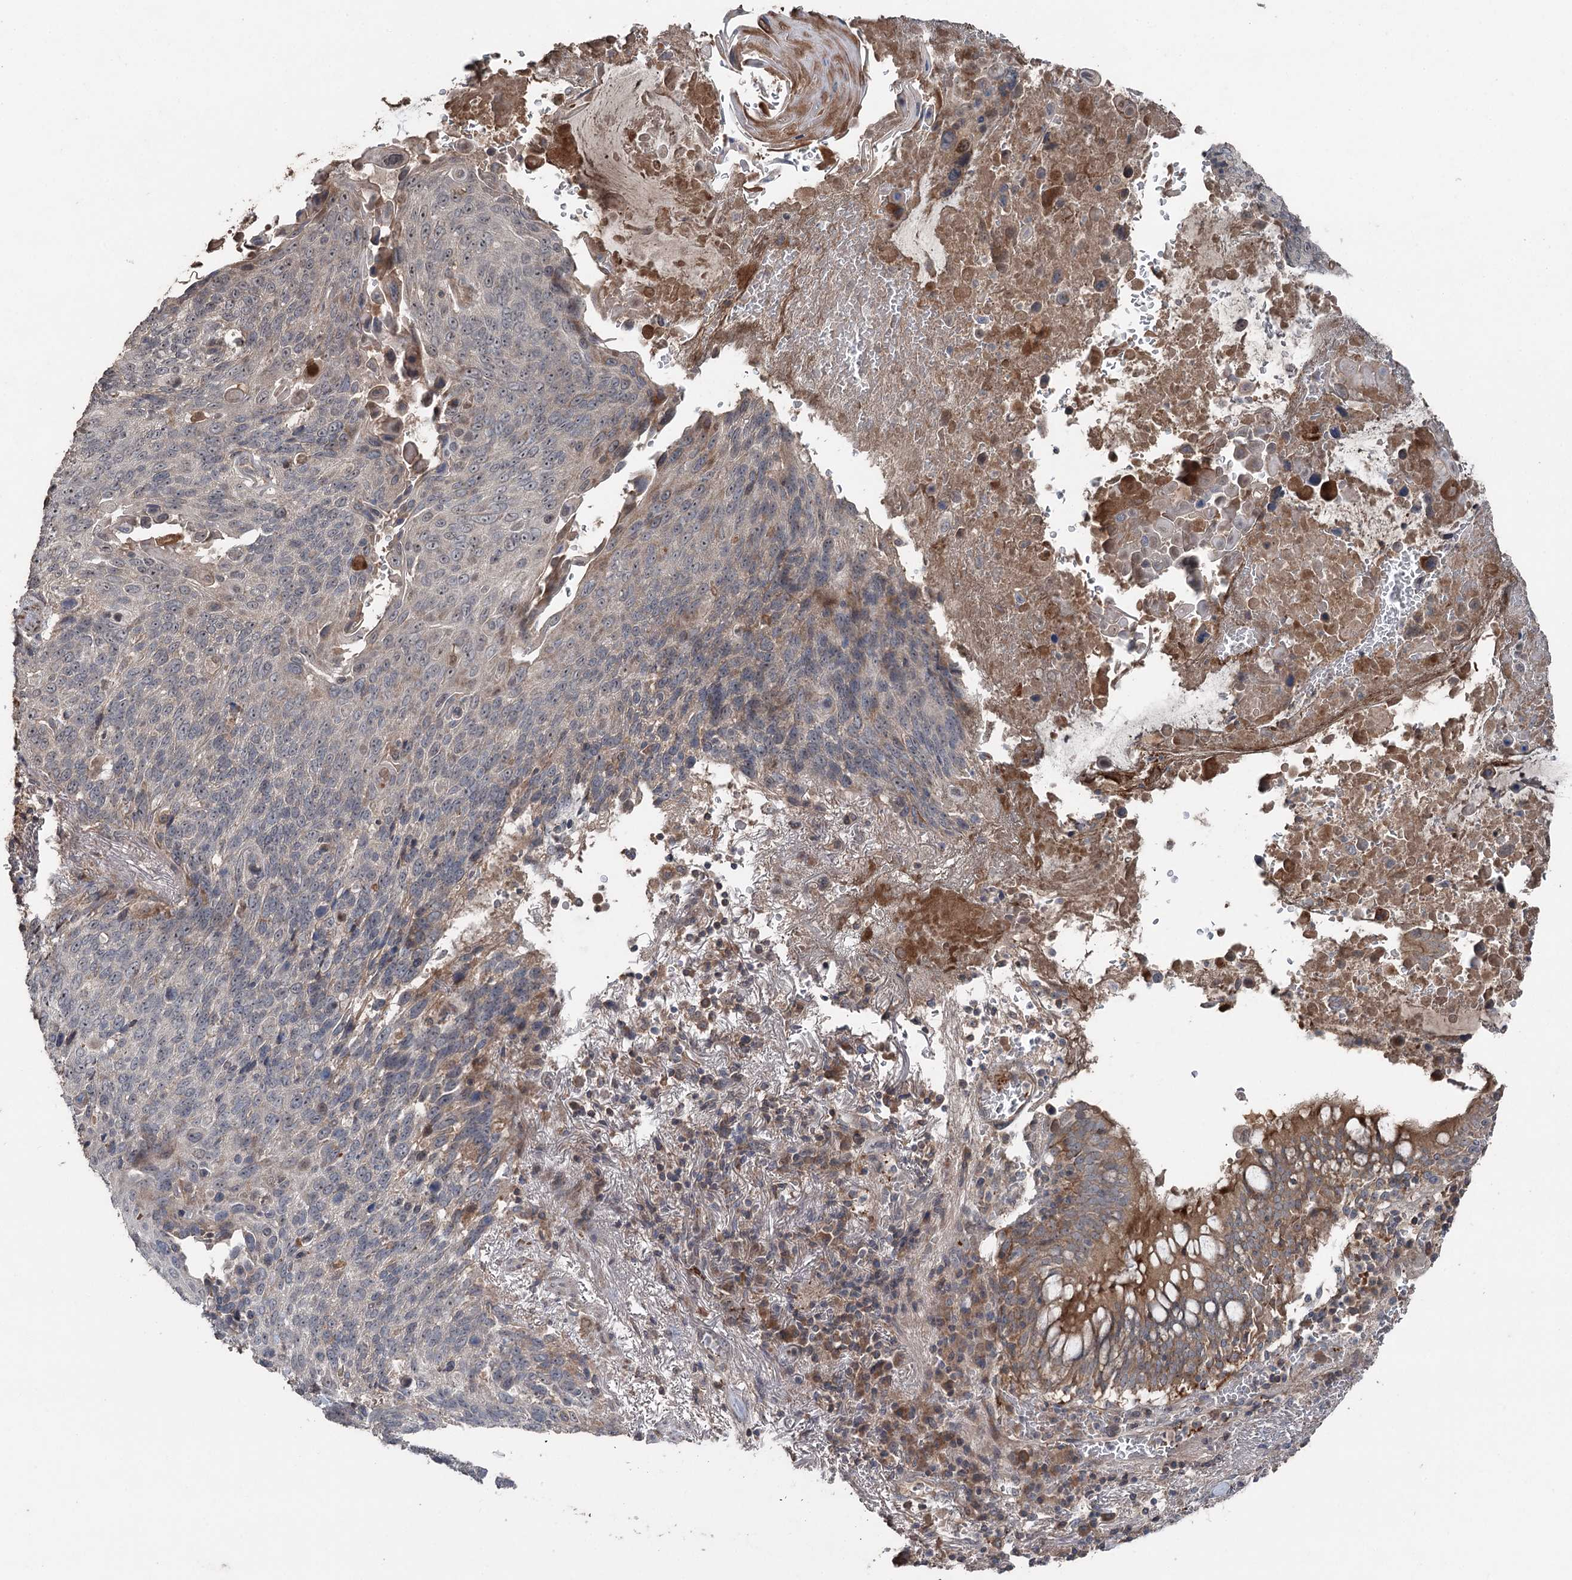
{"staining": {"intensity": "negative", "quantity": "none", "location": "none"}, "tissue": "lung cancer", "cell_type": "Tumor cells", "image_type": "cancer", "snomed": [{"axis": "morphology", "description": "Squamous cell carcinoma, NOS"}, {"axis": "topography", "description": "Lung"}], "caption": "Squamous cell carcinoma (lung) was stained to show a protein in brown. There is no significant staining in tumor cells. (Immunohistochemistry (ihc), brightfield microscopy, high magnification).", "gene": "MAPK8IP2", "patient": {"sex": "male", "age": 66}}